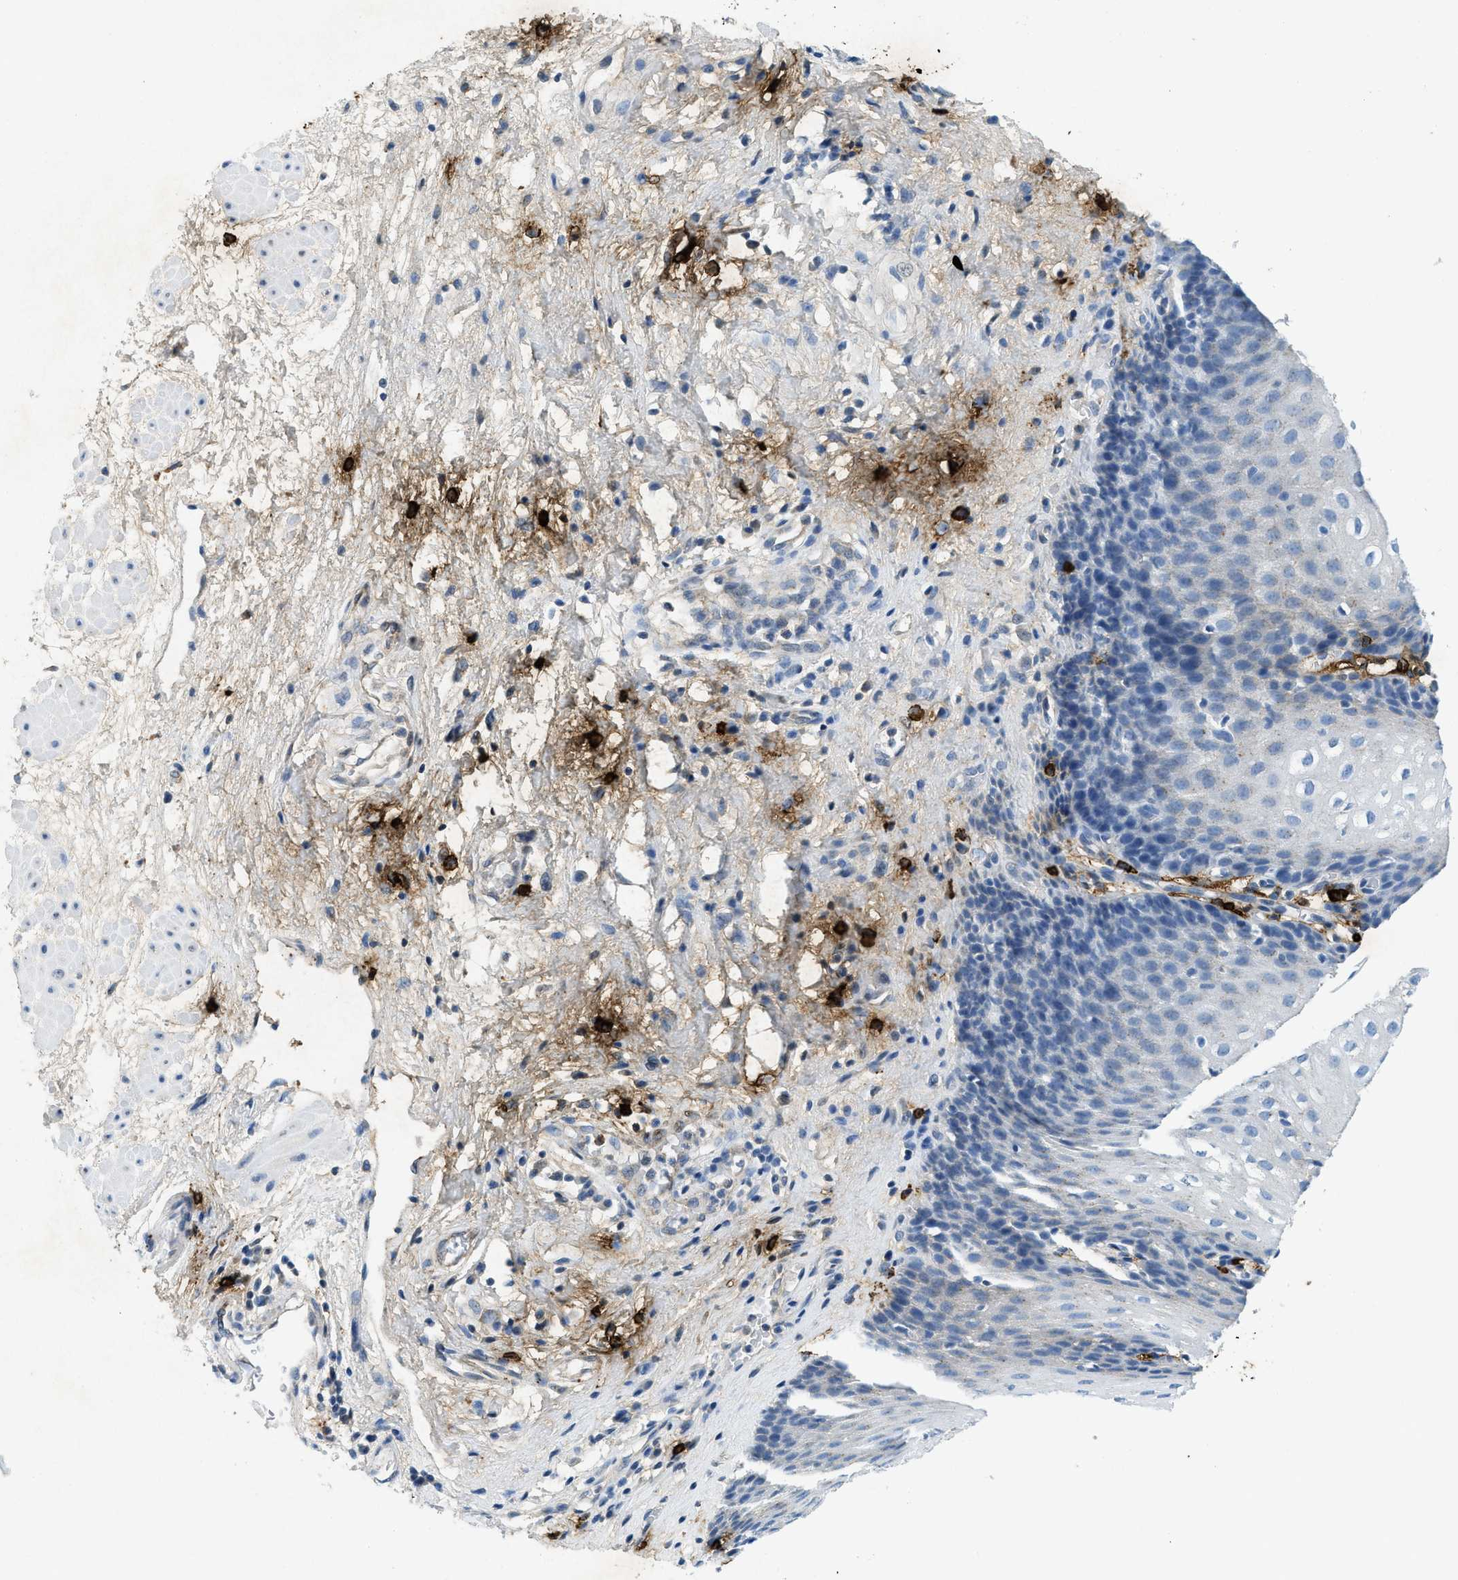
{"staining": {"intensity": "negative", "quantity": "none", "location": "none"}, "tissue": "esophagus", "cell_type": "Squamous epithelial cells", "image_type": "normal", "snomed": [{"axis": "morphology", "description": "Normal tissue, NOS"}, {"axis": "topography", "description": "Esophagus"}], "caption": "Squamous epithelial cells are negative for protein expression in unremarkable human esophagus. Brightfield microscopy of IHC stained with DAB (brown) and hematoxylin (blue), captured at high magnification.", "gene": "TPSAB1", "patient": {"sex": "male", "age": 48}}